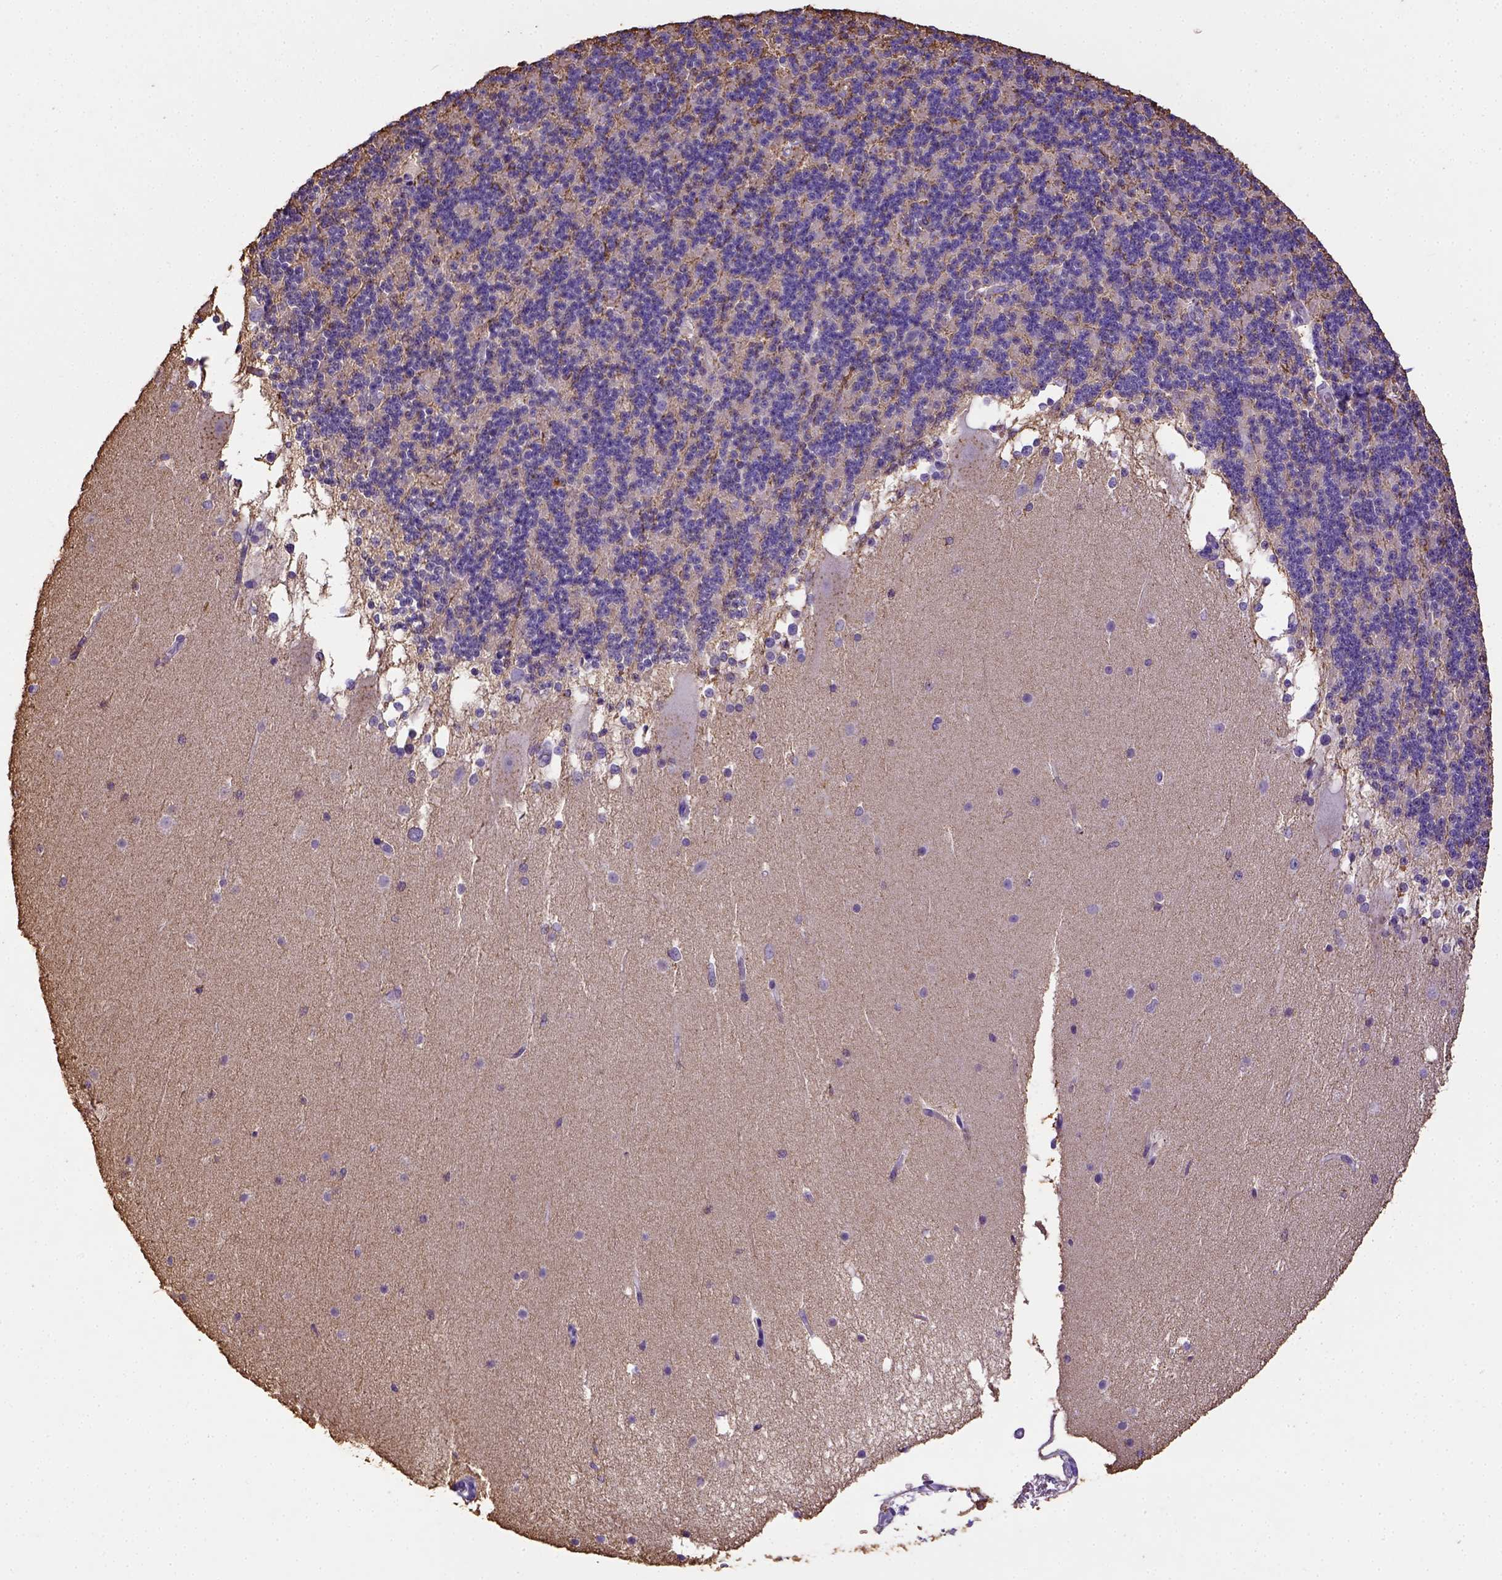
{"staining": {"intensity": "moderate", "quantity": "25%-75%", "location": "cytoplasmic/membranous"}, "tissue": "cerebellum", "cell_type": "Cells in granular layer", "image_type": "normal", "snomed": [{"axis": "morphology", "description": "Normal tissue, NOS"}, {"axis": "topography", "description": "Cerebellum"}], "caption": "The micrograph displays staining of benign cerebellum, revealing moderate cytoplasmic/membranous protein expression (brown color) within cells in granular layer.", "gene": "B3GAT1", "patient": {"sex": "female", "age": 19}}